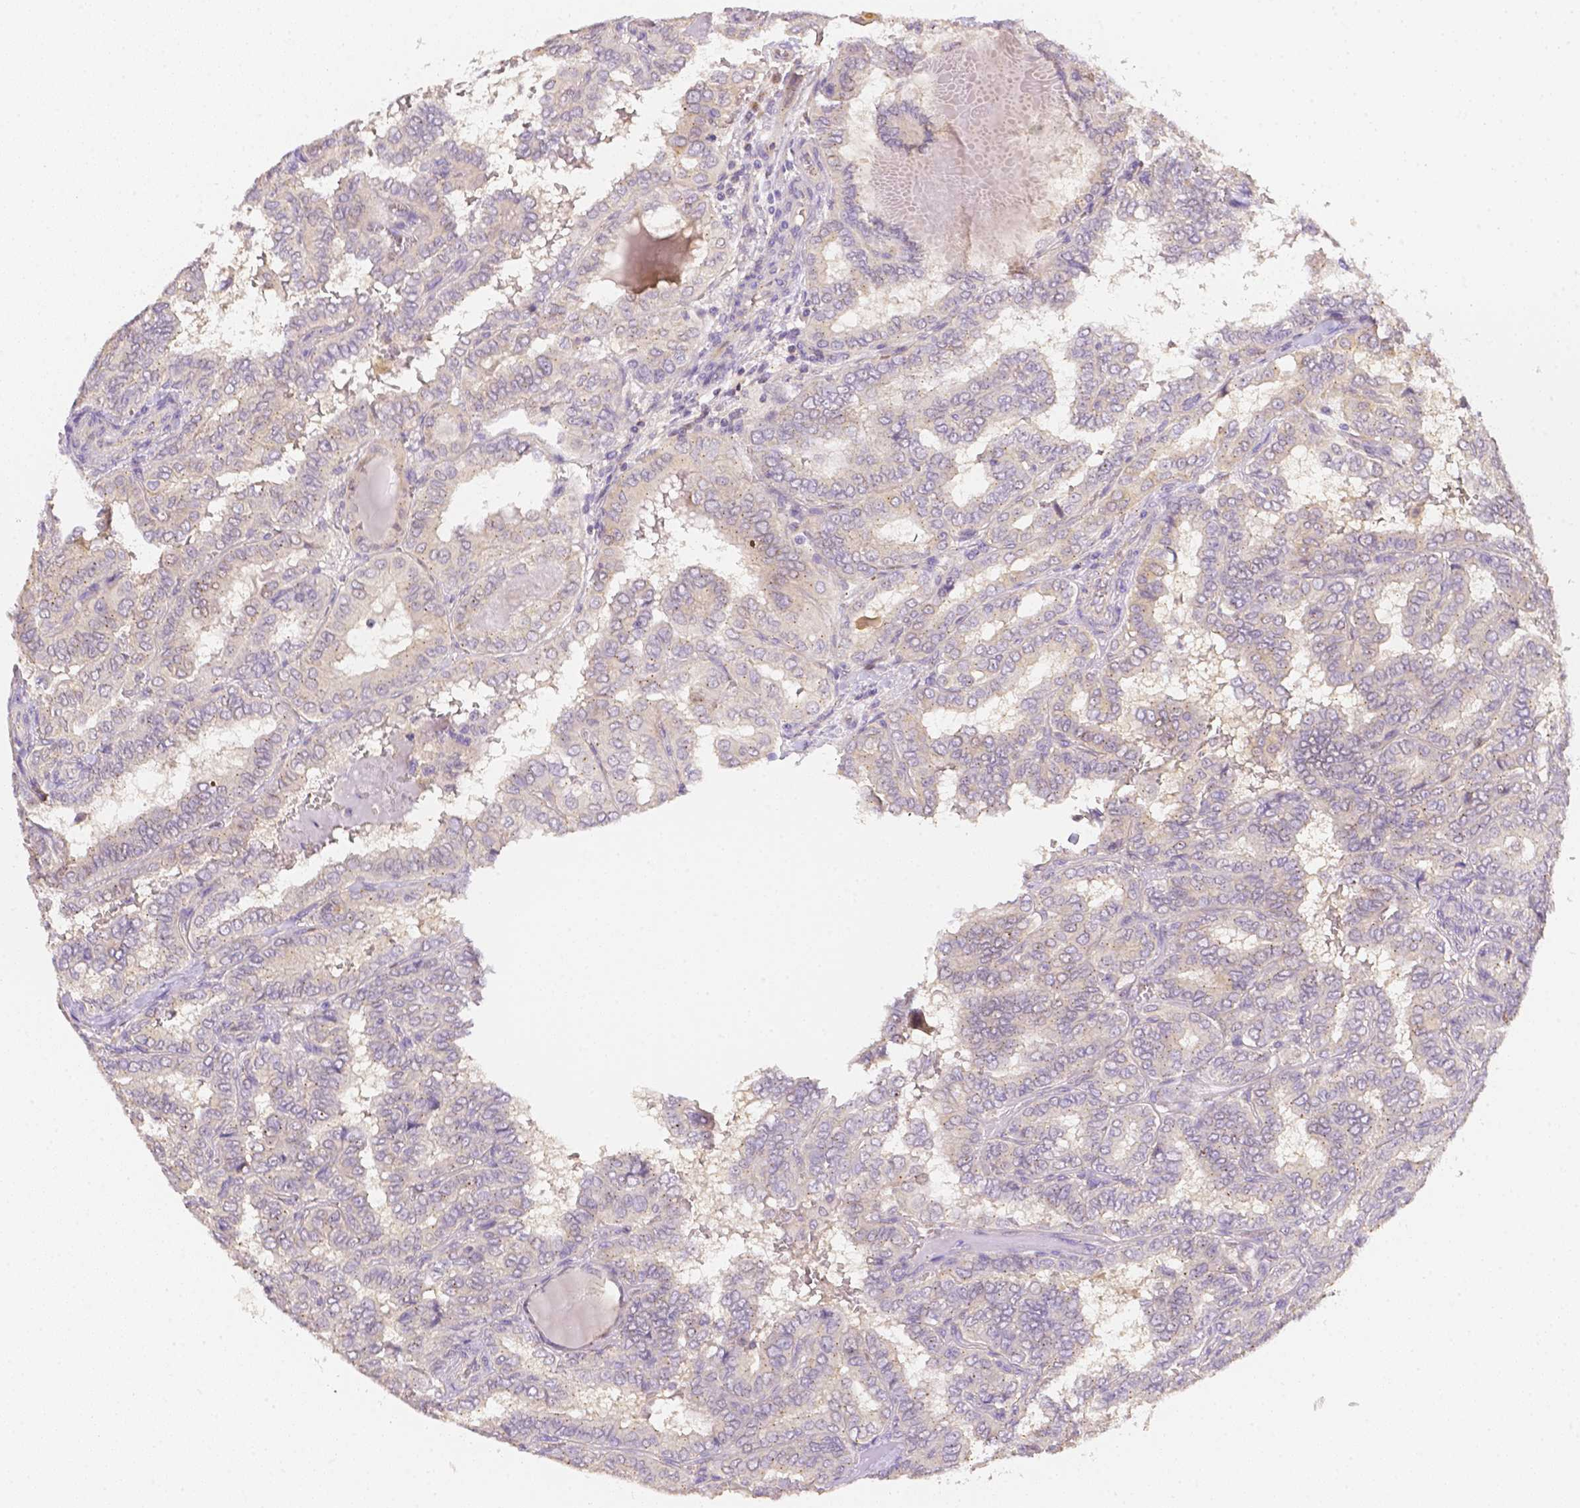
{"staining": {"intensity": "negative", "quantity": "none", "location": "none"}, "tissue": "thyroid cancer", "cell_type": "Tumor cells", "image_type": "cancer", "snomed": [{"axis": "morphology", "description": "Papillary adenocarcinoma, NOS"}, {"axis": "topography", "description": "Thyroid gland"}], "caption": "Human thyroid cancer (papillary adenocarcinoma) stained for a protein using immunohistochemistry (IHC) displays no expression in tumor cells.", "gene": "C10orf67", "patient": {"sex": "female", "age": 46}}